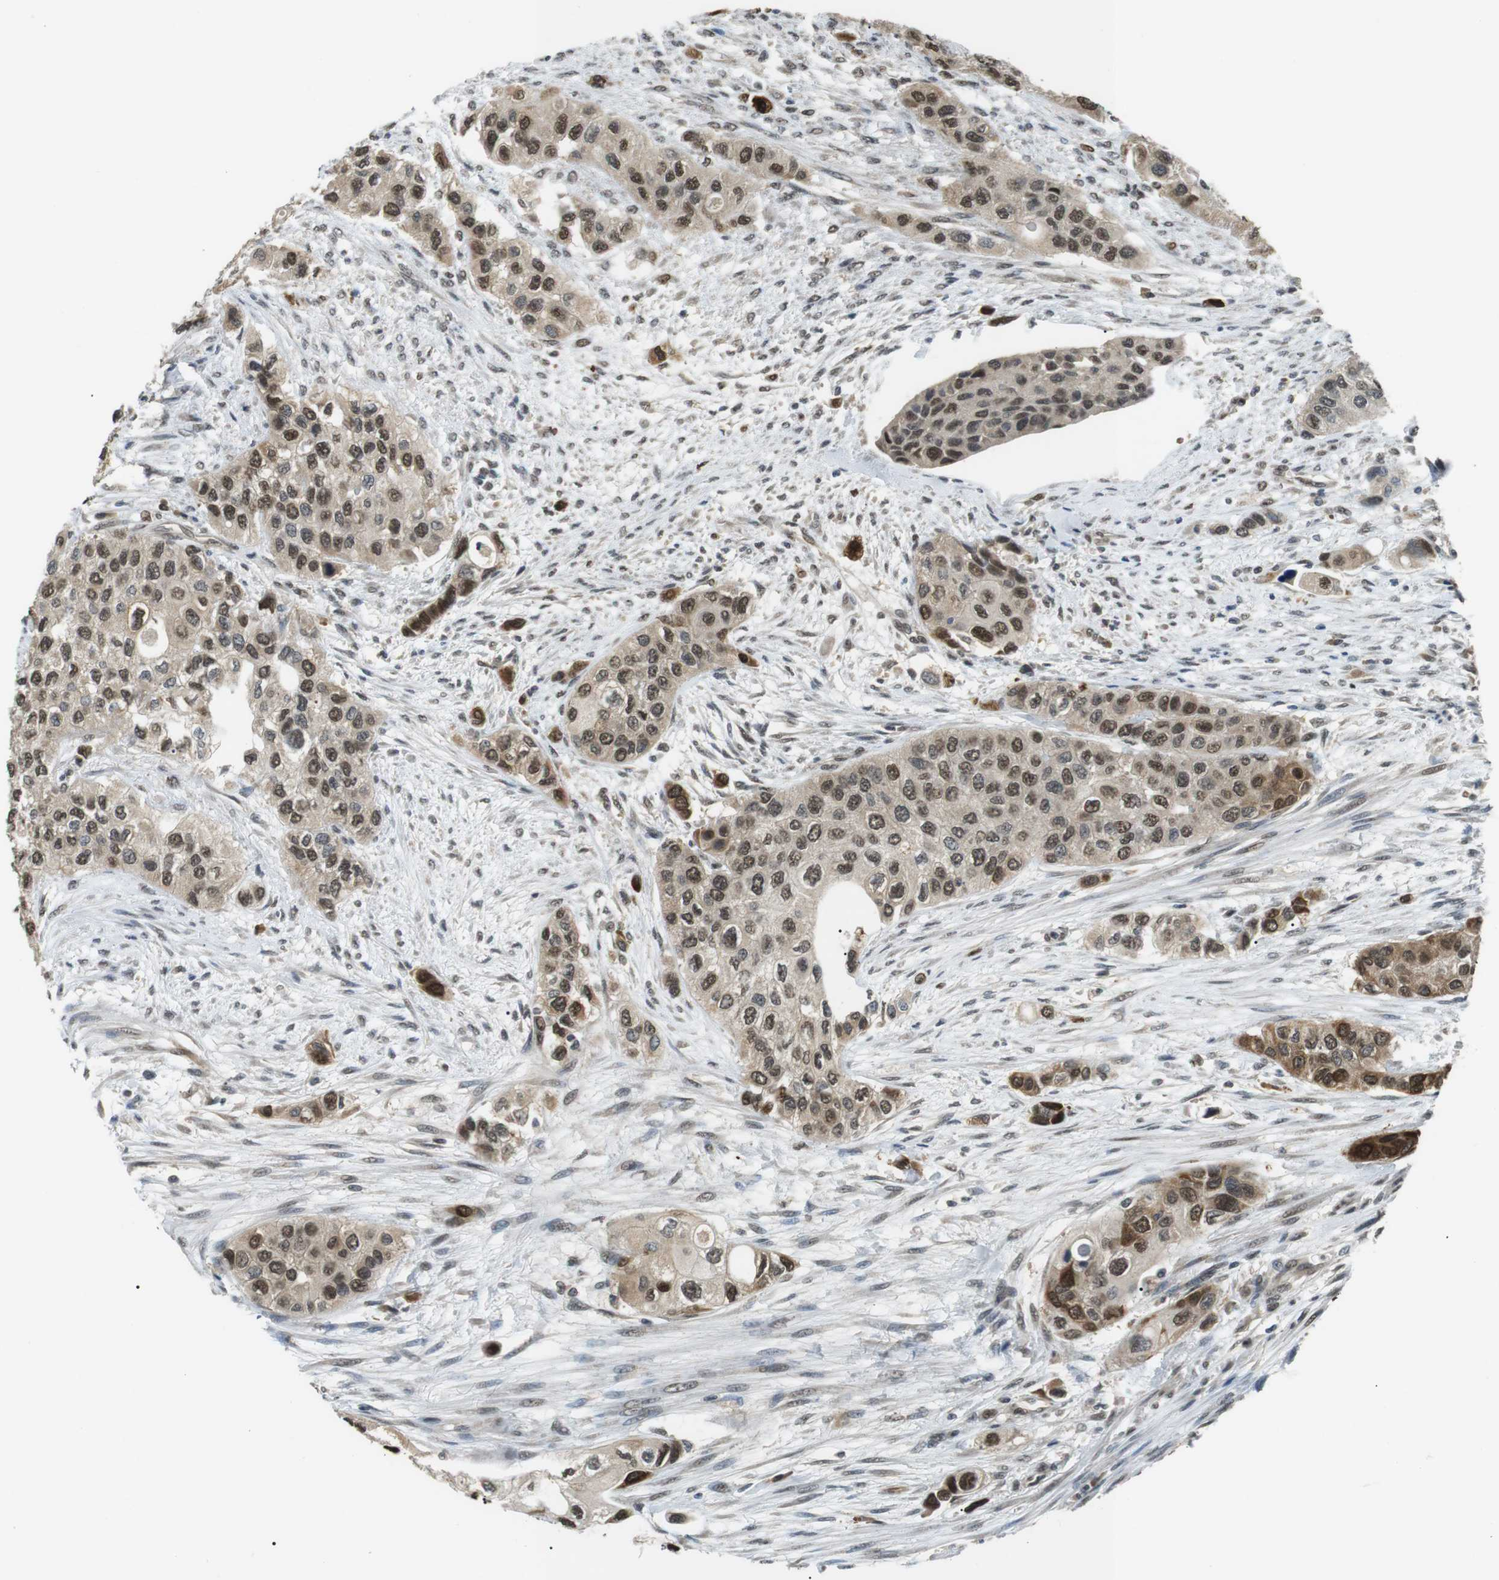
{"staining": {"intensity": "moderate", "quantity": ">75%", "location": "nuclear"}, "tissue": "urothelial cancer", "cell_type": "Tumor cells", "image_type": "cancer", "snomed": [{"axis": "morphology", "description": "Urothelial carcinoma, High grade"}, {"axis": "topography", "description": "Urinary bladder"}], "caption": "Approximately >75% of tumor cells in human urothelial carcinoma (high-grade) show moderate nuclear protein positivity as visualized by brown immunohistochemical staining.", "gene": "ORAI3", "patient": {"sex": "female", "age": 56}}